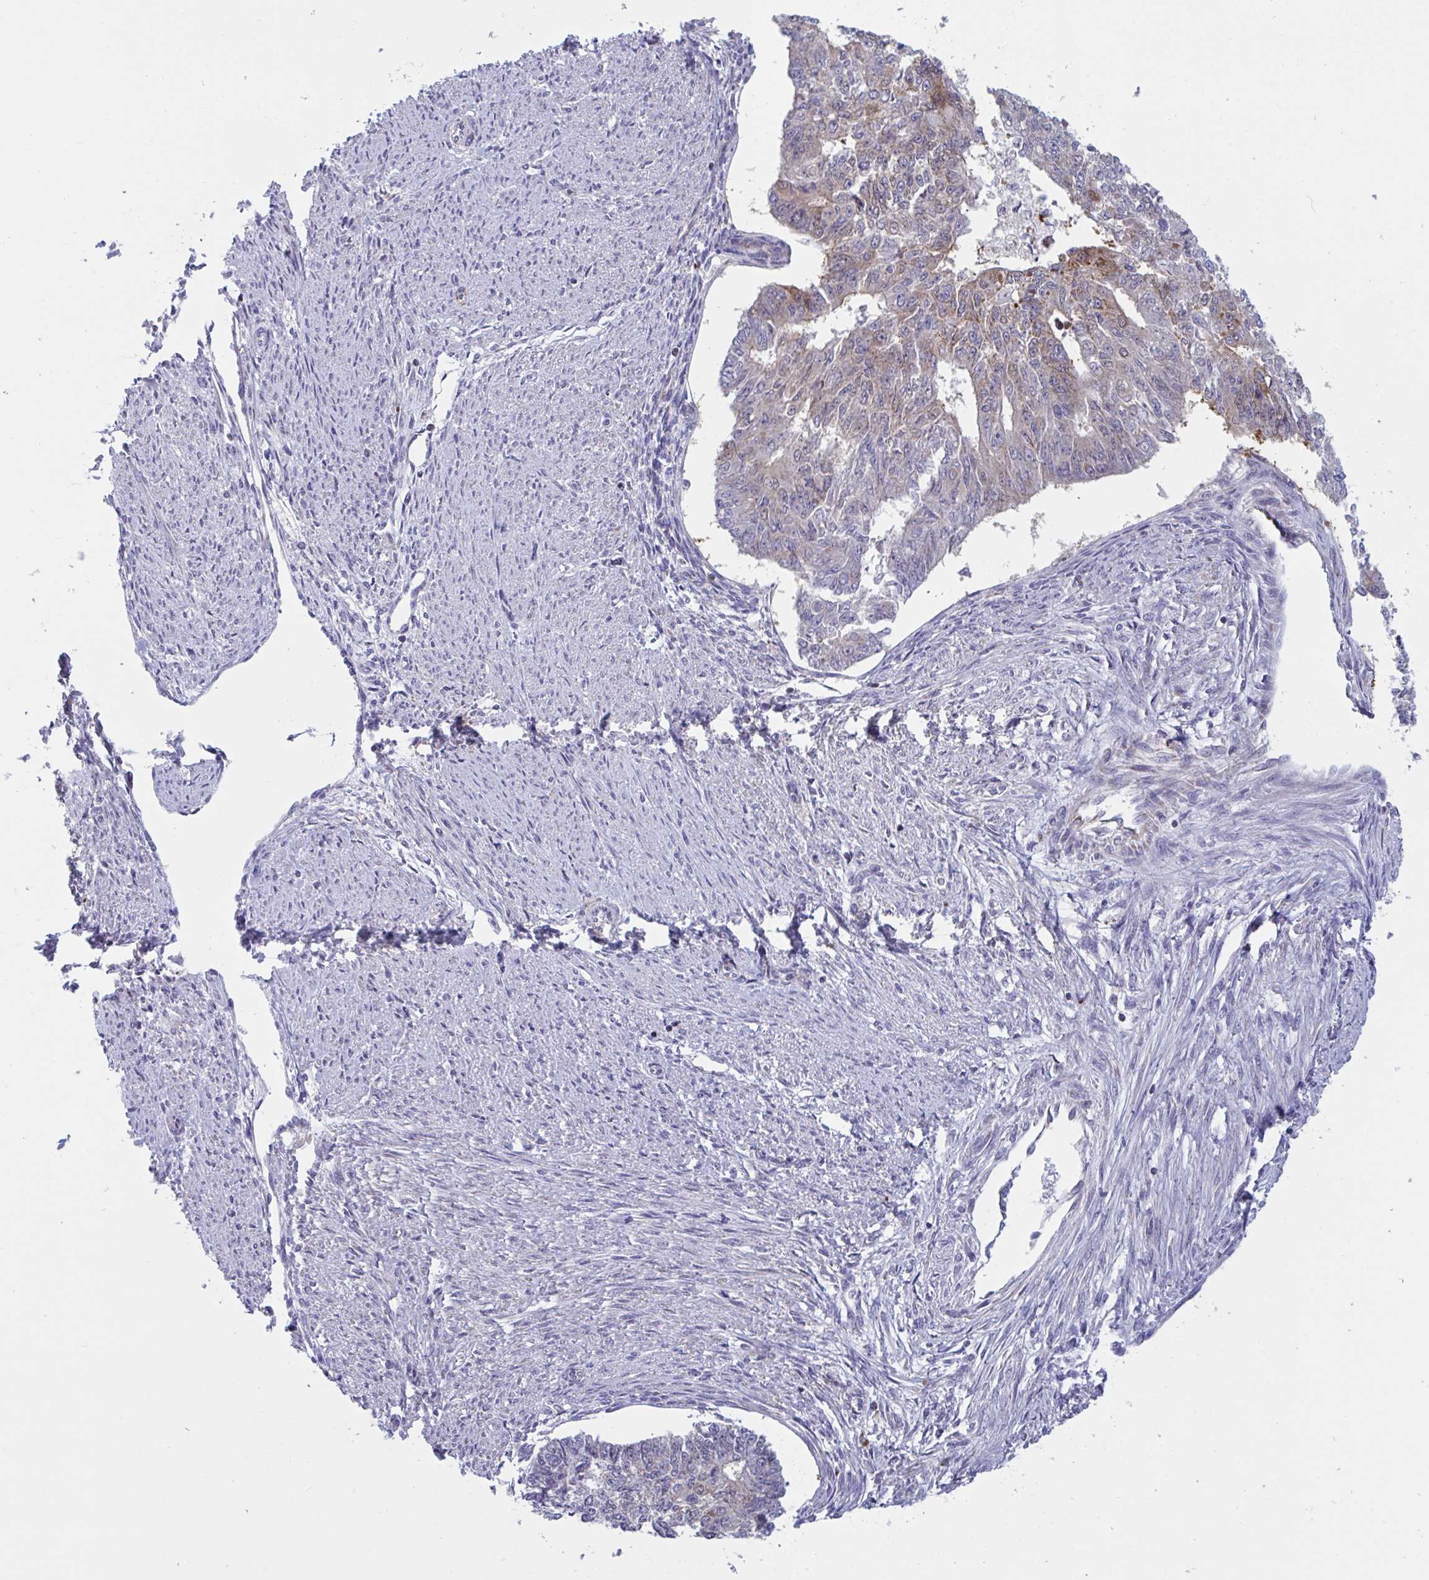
{"staining": {"intensity": "moderate", "quantity": "25%-75%", "location": "cytoplasmic/membranous"}, "tissue": "endometrial cancer", "cell_type": "Tumor cells", "image_type": "cancer", "snomed": [{"axis": "morphology", "description": "Adenocarcinoma, NOS"}, {"axis": "topography", "description": "Endometrium"}], "caption": "Protein expression analysis of human endometrial adenocarcinoma reveals moderate cytoplasmic/membranous expression in about 25%-75% of tumor cells.", "gene": "BCAT2", "patient": {"sex": "female", "age": 32}}